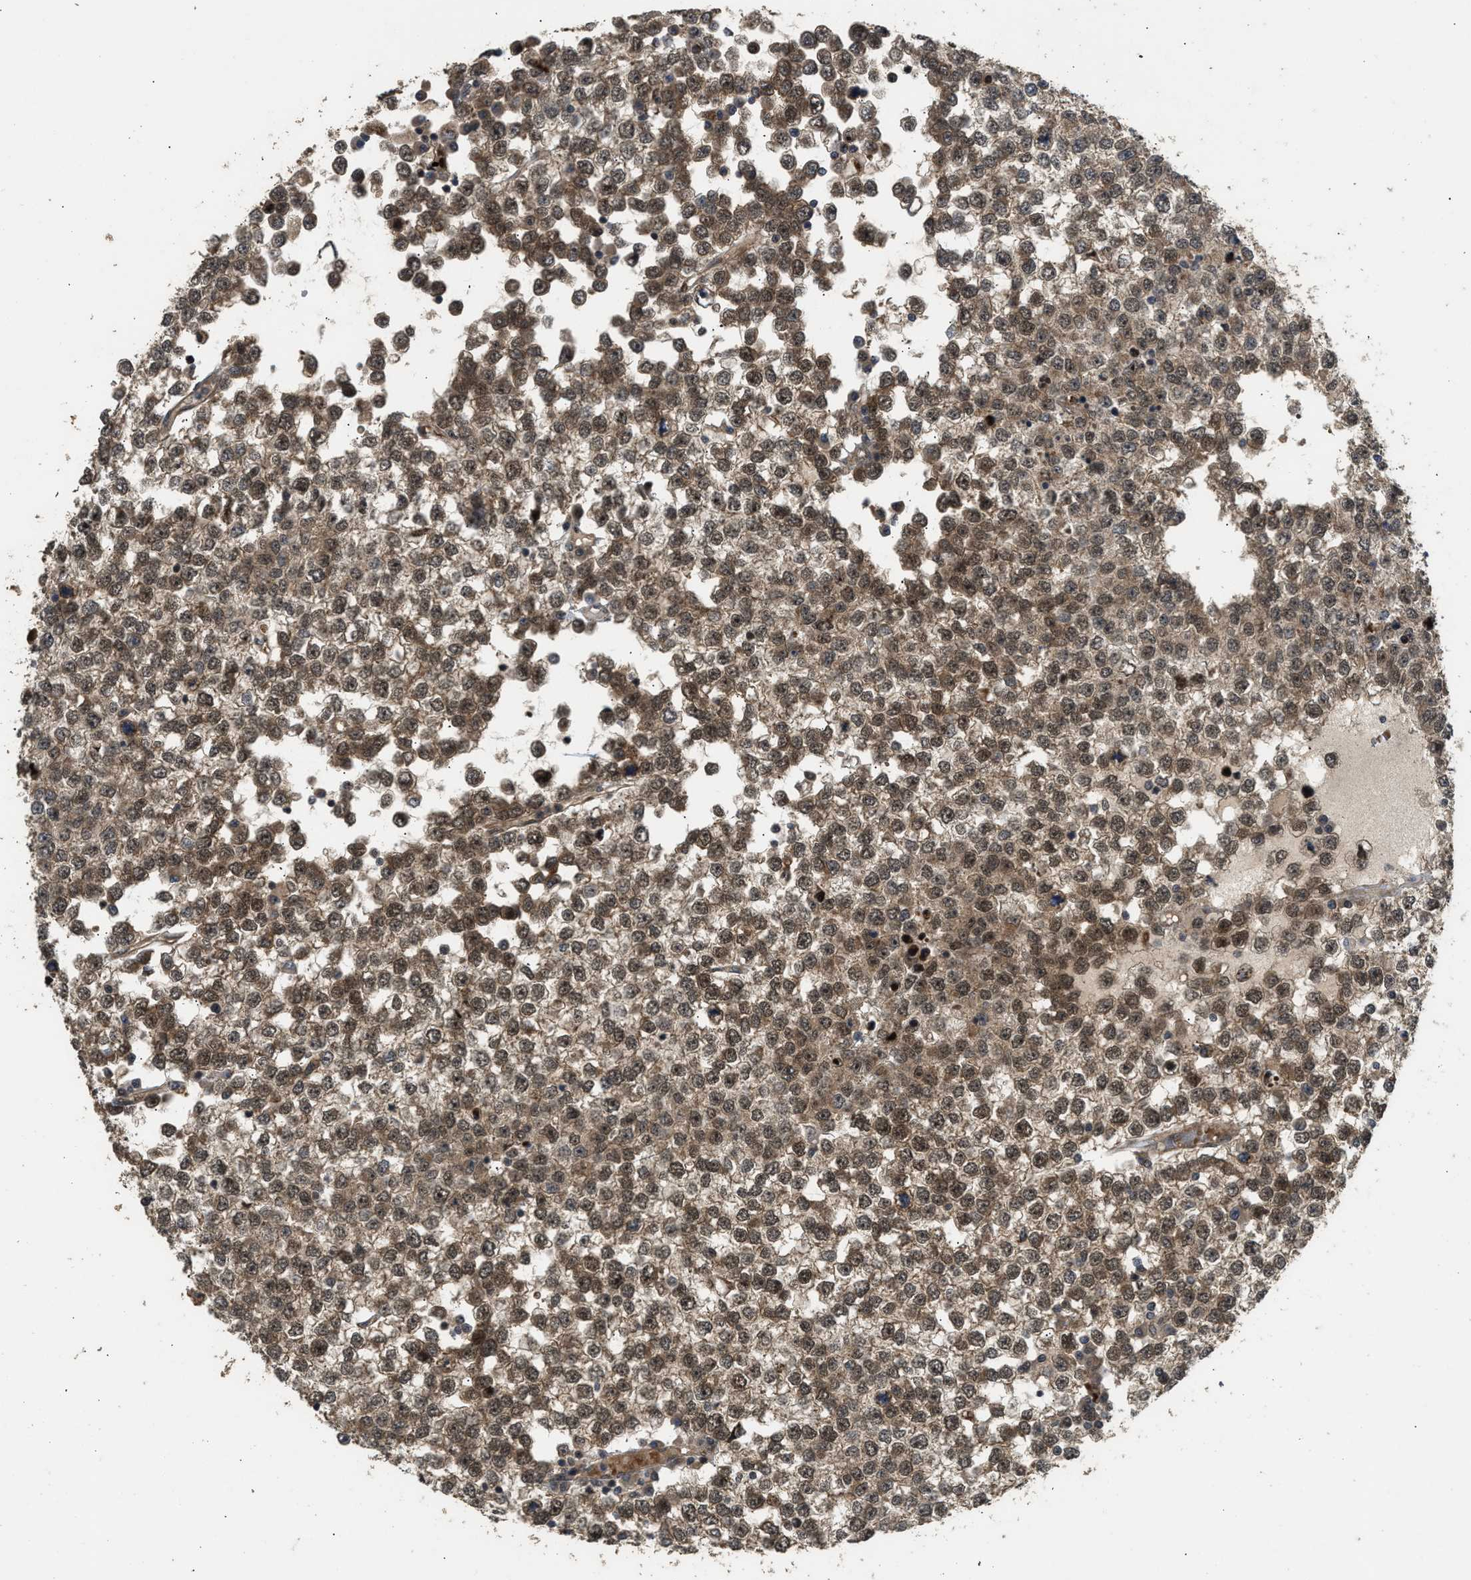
{"staining": {"intensity": "weak", "quantity": ">75%", "location": "cytoplasmic/membranous,nuclear"}, "tissue": "testis cancer", "cell_type": "Tumor cells", "image_type": "cancer", "snomed": [{"axis": "morphology", "description": "Seminoma, NOS"}, {"axis": "topography", "description": "Testis"}], "caption": "Testis seminoma stained for a protein (brown) reveals weak cytoplasmic/membranous and nuclear positive expression in approximately >75% of tumor cells.", "gene": "GET1", "patient": {"sex": "male", "age": 65}}